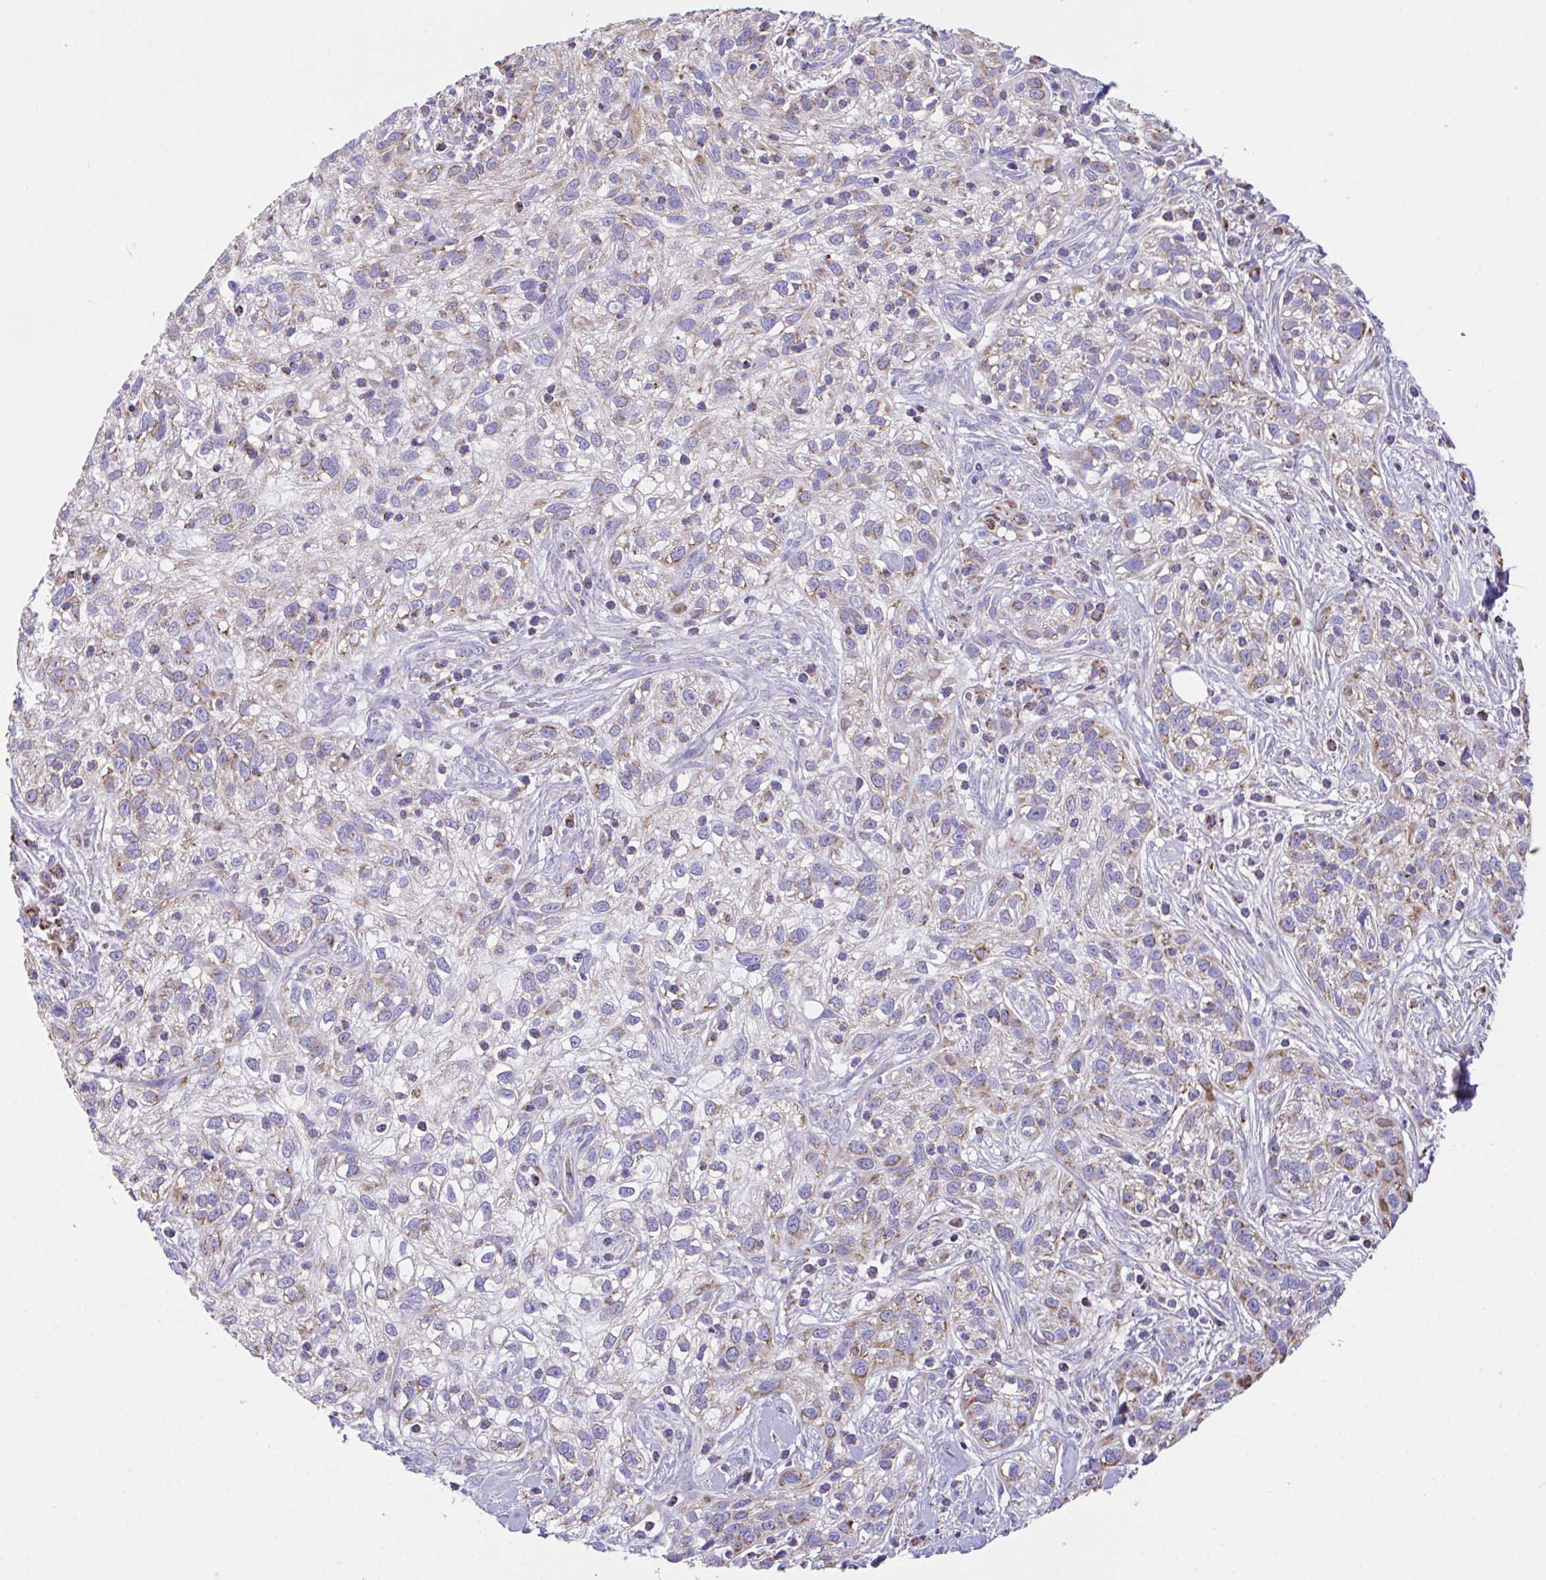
{"staining": {"intensity": "moderate", "quantity": "<25%", "location": "cytoplasmic/membranous"}, "tissue": "skin cancer", "cell_type": "Tumor cells", "image_type": "cancer", "snomed": [{"axis": "morphology", "description": "Squamous cell carcinoma, NOS"}, {"axis": "topography", "description": "Skin"}], "caption": "An IHC image of neoplastic tissue is shown. Protein staining in brown highlights moderate cytoplasmic/membranous positivity in skin cancer within tumor cells.", "gene": "PCMTD2", "patient": {"sex": "male", "age": 82}}